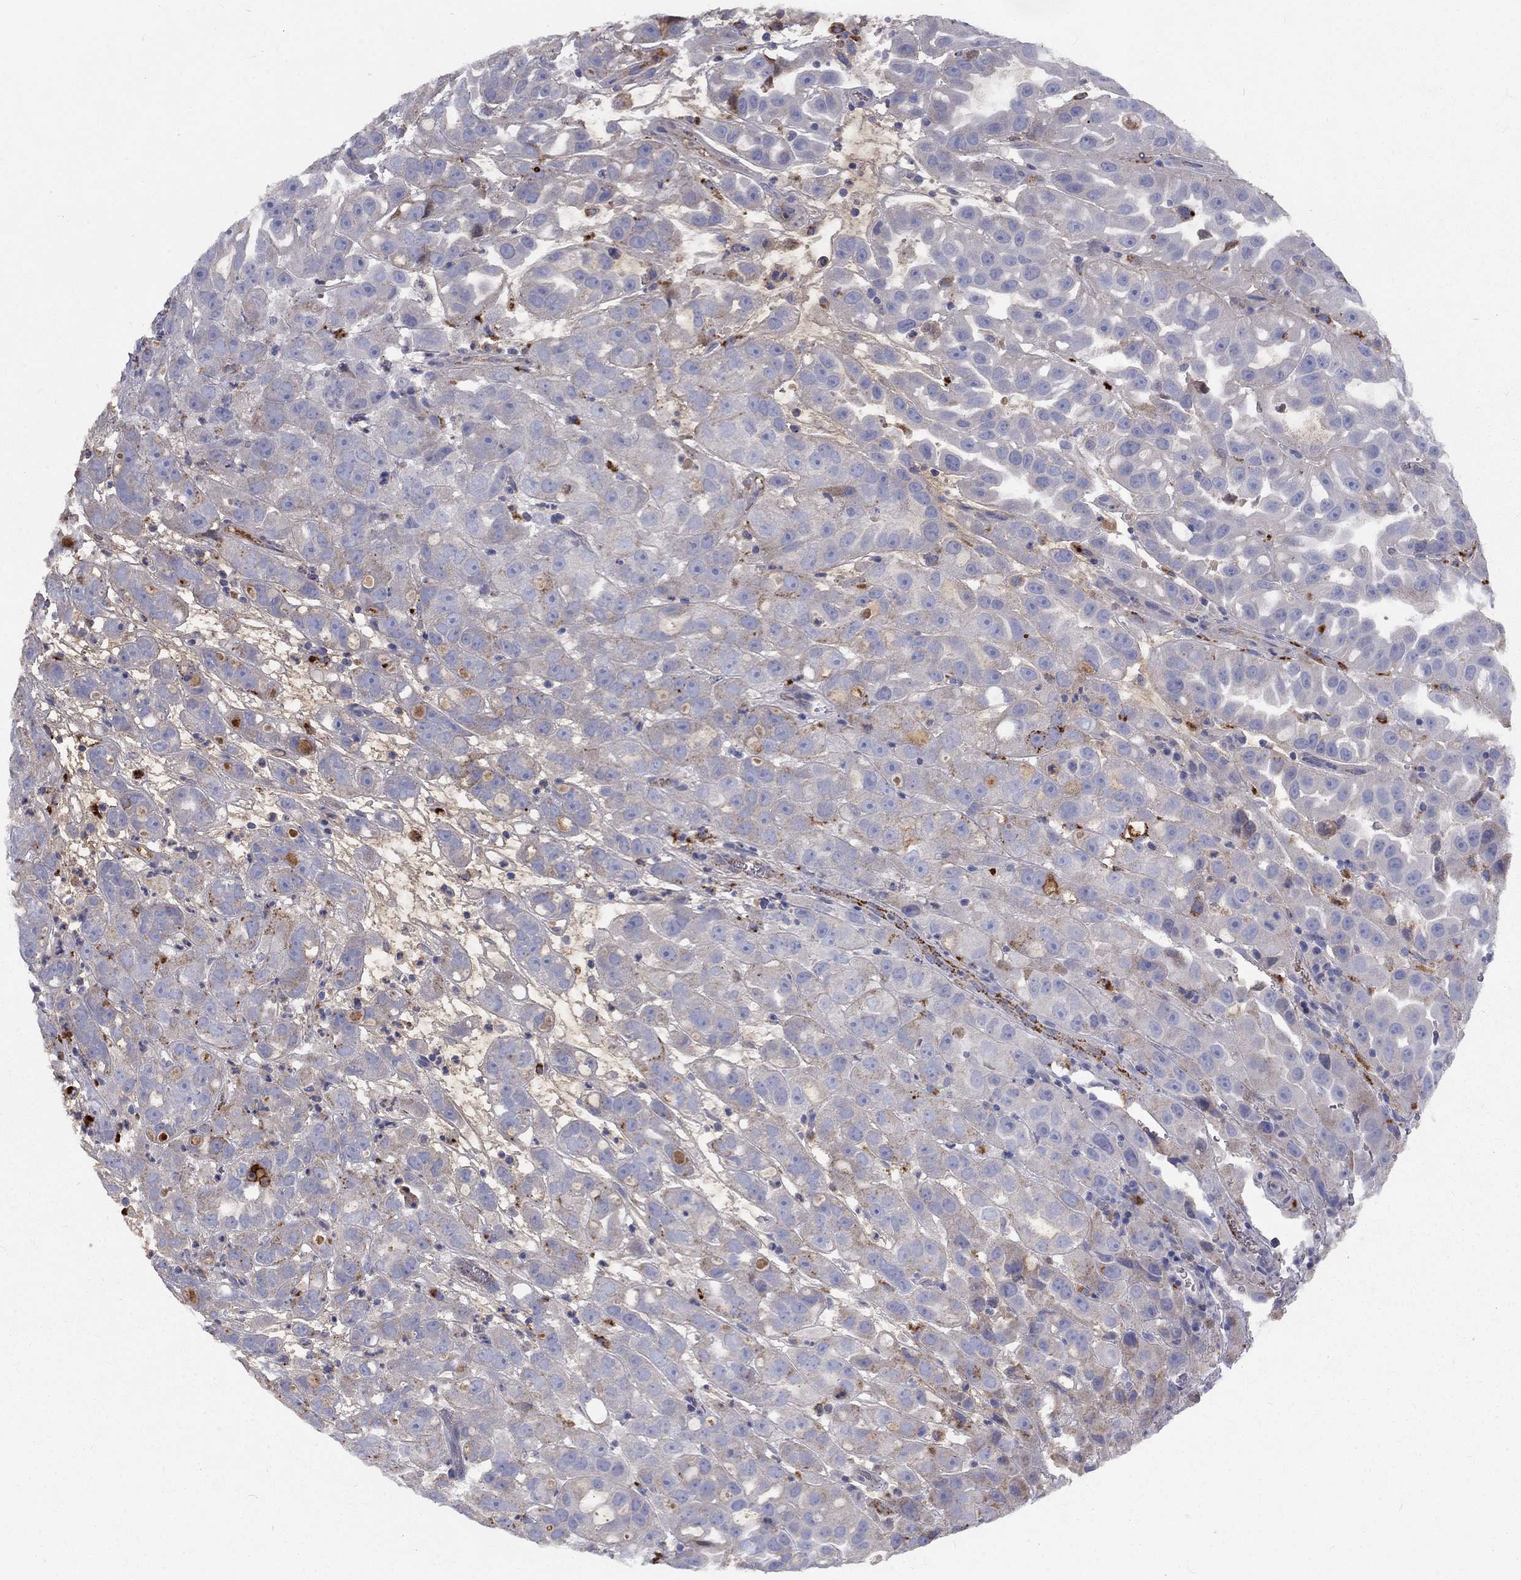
{"staining": {"intensity": "moderate", "quantity": "<25%", "location": "cytoplasmic/membranous"}, "tissue": "urothelial cancer", "cell_type": "Tumor cells", "image_type": "cancer", "snomed": [{"axis": "morphology", "description": "Urothelial carcinoma, High grade"}, {"axis": "topography", "description": "Urinary bladder"}], "caption": "Urothelial carcinoma (high-grade) stained for a protein (brown) exhibits moderate cytoplasmic/membranous positive positivity in about <25% of tumor cells.", "gene": "EPDR1", "patient": {"sex": "female", "age": 41}}